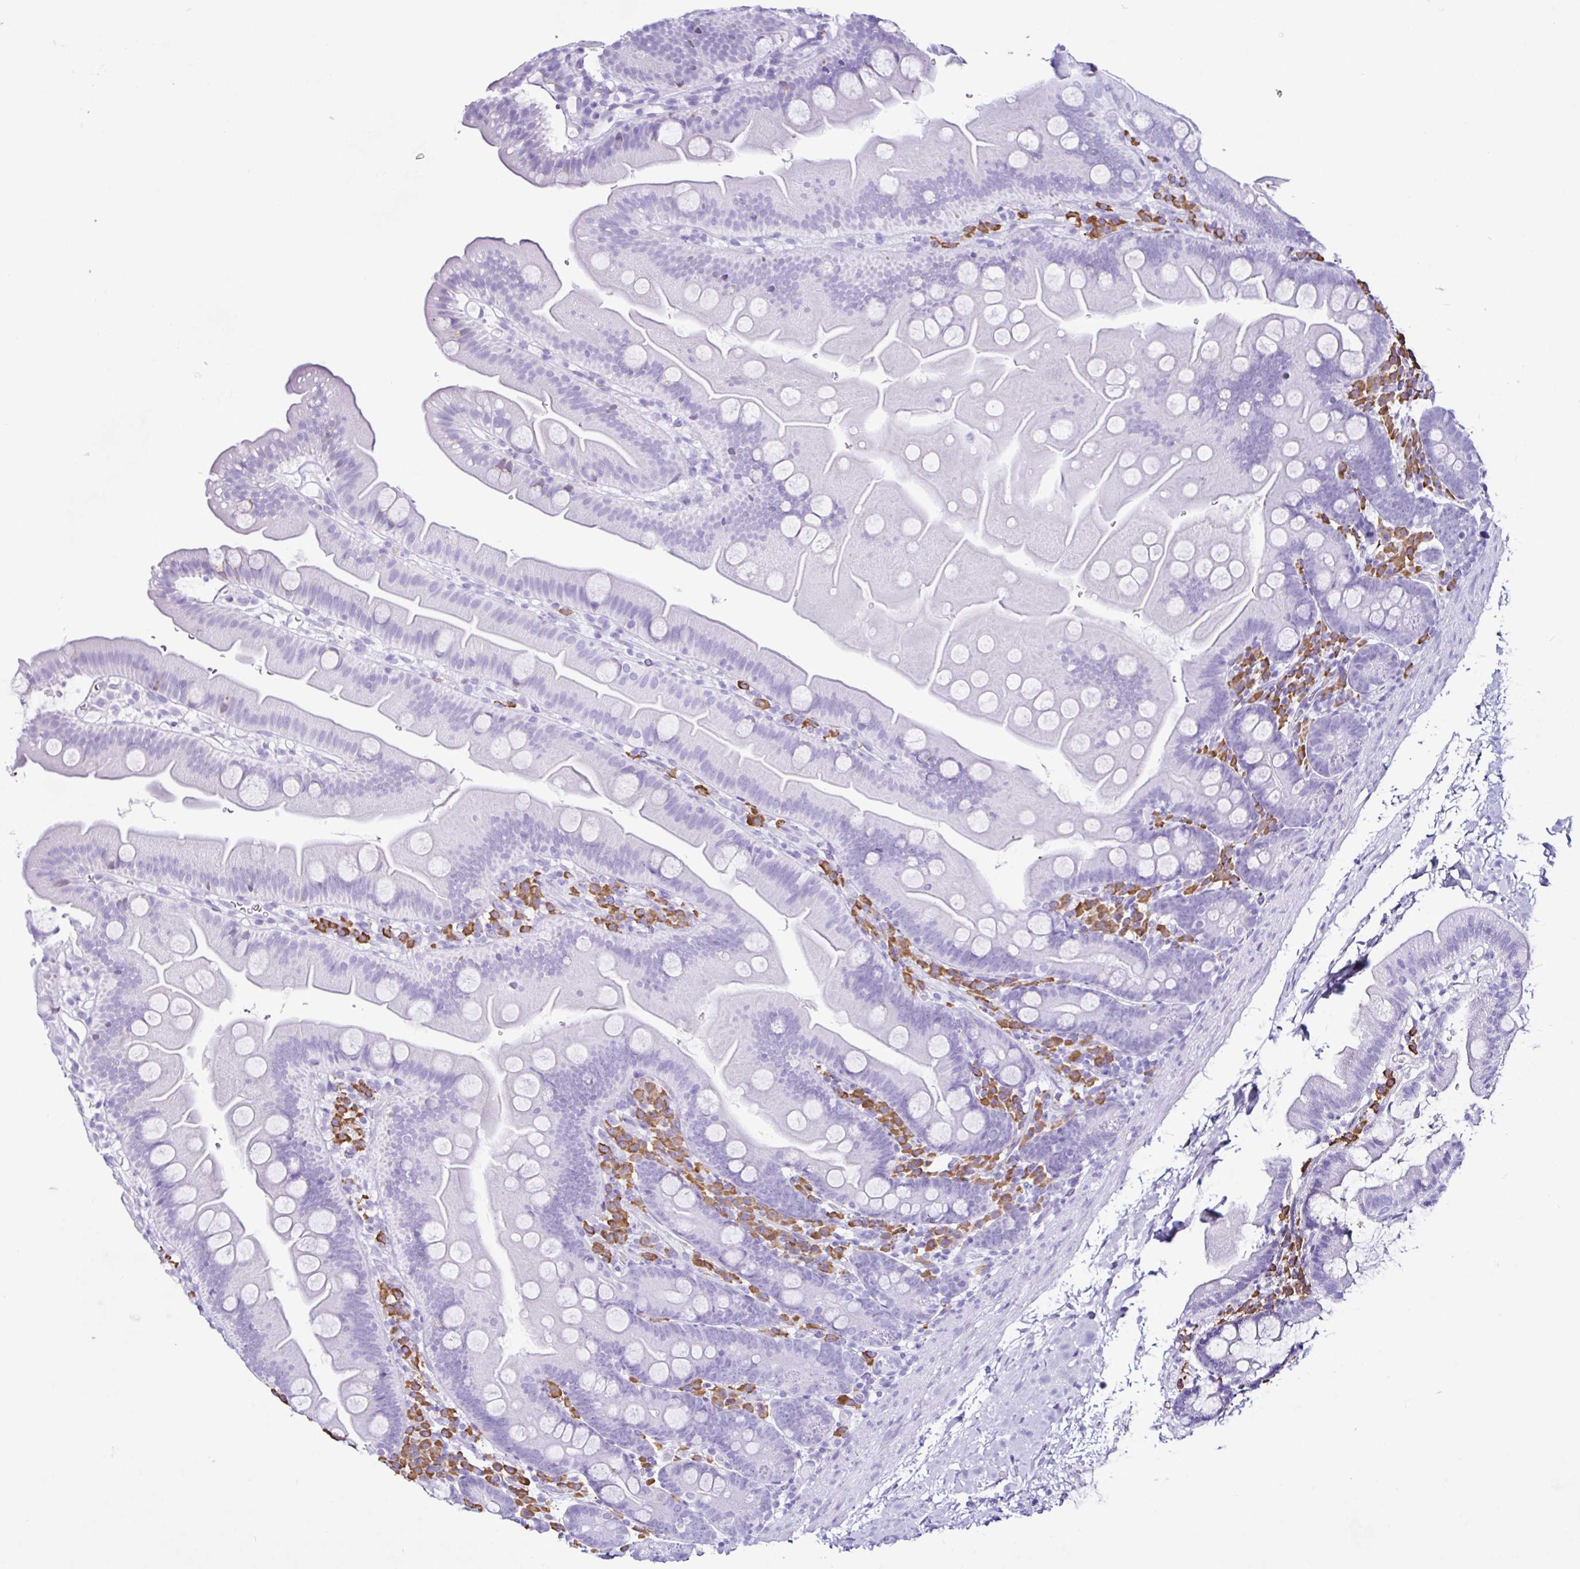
{"staining": {"intensity": "negative", "quantity": "none", "location": "none"}, "tissue": "small intestine", "cell_type": "Glandular cells", "image_type": "normal", "snomed": [{"axis": "morphology", "description": "Normal tissue, NOS"}, {"axis": "topography", "description": "Small intestine"}], "caption": "Human small intestine stained for a protein using immunohistochemistry (IHC) reveals no expression in glandular cells.", "gene": "PIGF", "patient": {"sex": "female", "age": 68}}